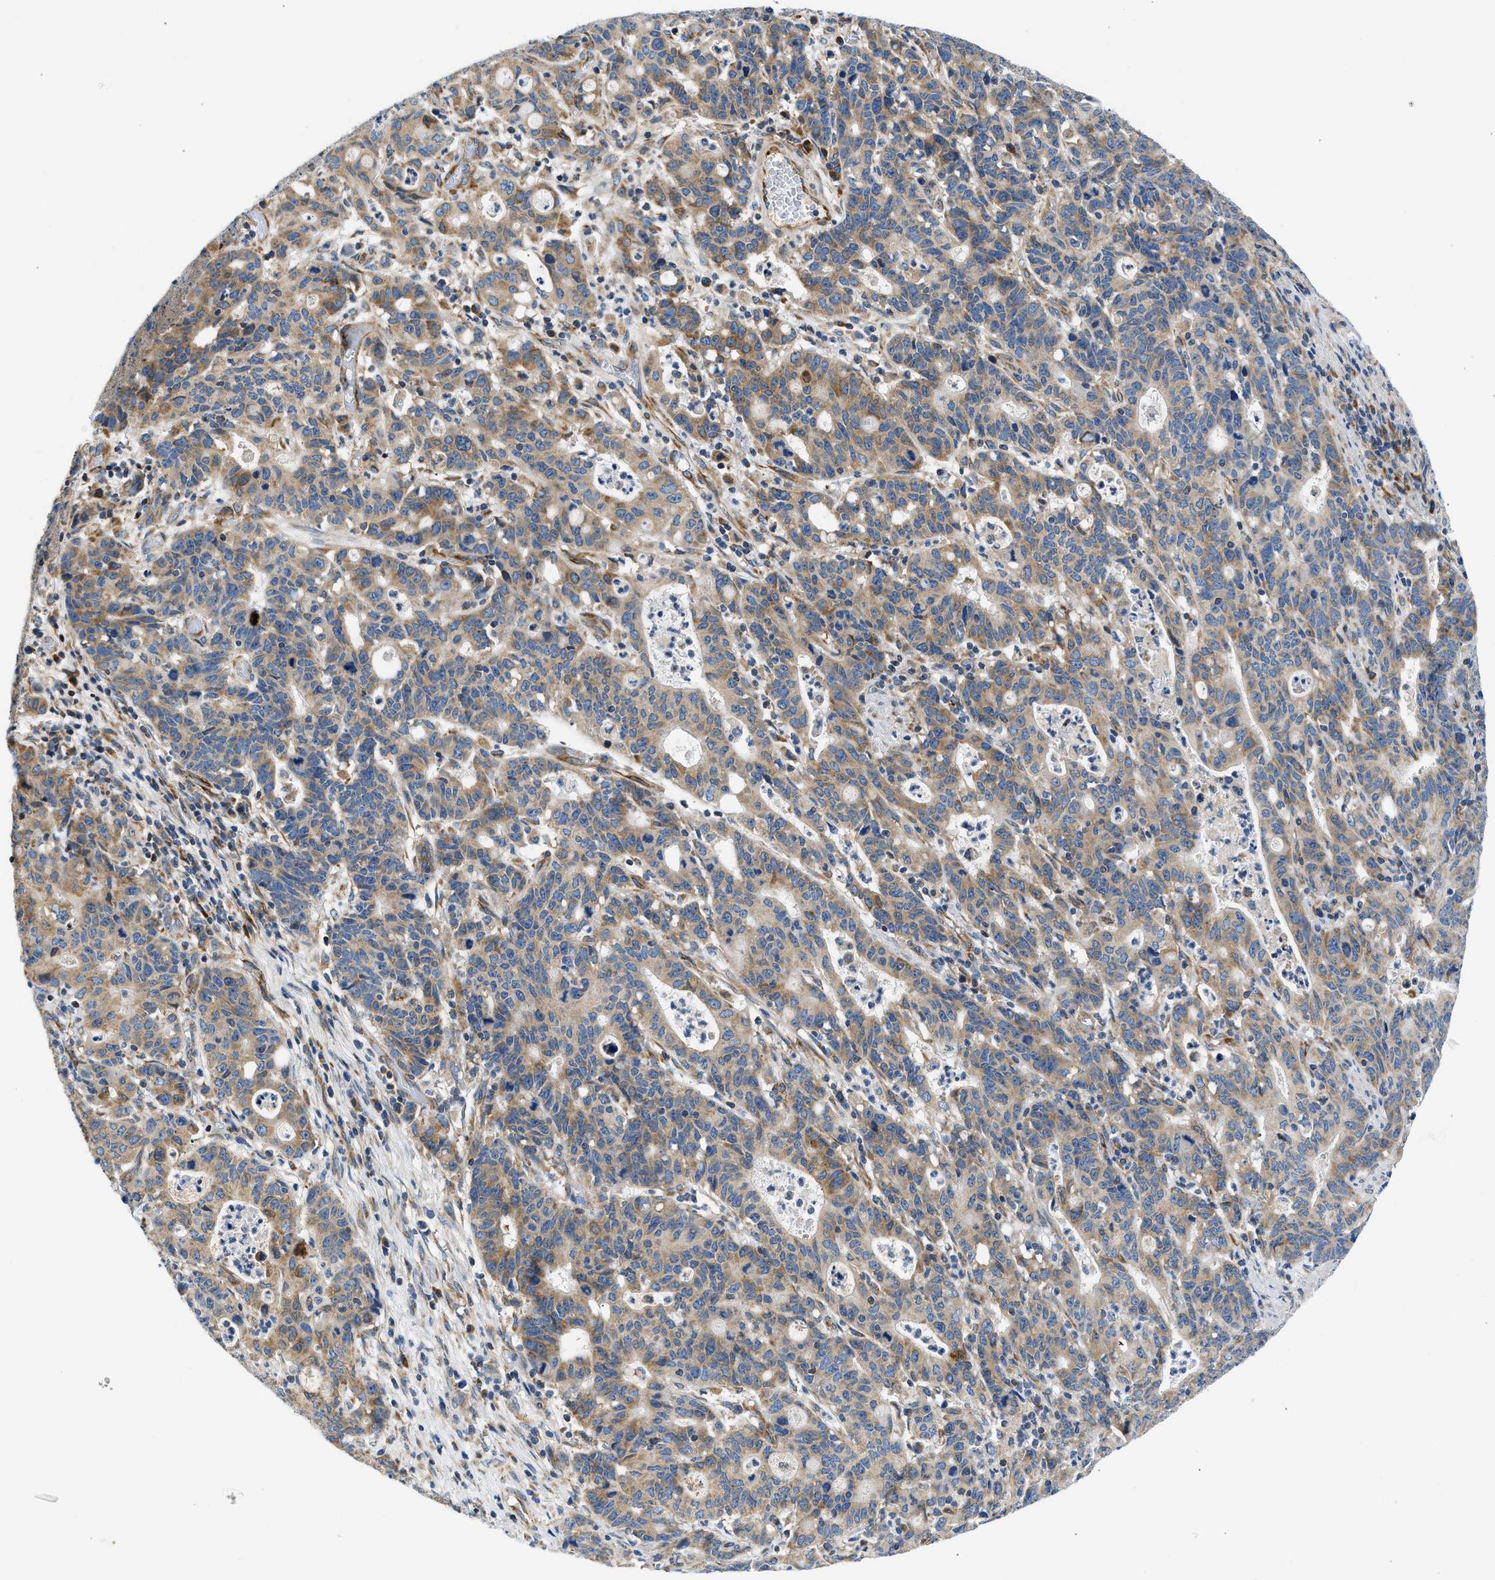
{"staining": {"intensity": "moderate", "quantity": ">75%", "location": "cytoplasmic/membranous"}, "tissue": "stomach cancer", "cell_type": "Tumor cells", "image_type": "cancer", "snomed": [{"axis": "morphology", "description": "Adenocarcinoma, NOS"}, {"axis": "topography", "description": "Stomach, upper"}], "caption": "Stomach cancer tissue exhibits moderate cytoplasmic/membranous expression in about >75% of tumor cells The staining is performed using DAB (3,3'-diaminobenzidine) brown chromogen to label protein expression. The nuclei are counter-stained blue using hematoxylin.", "gene": "CAMKK2", "patient": {"sex": "male", "age": 69}}